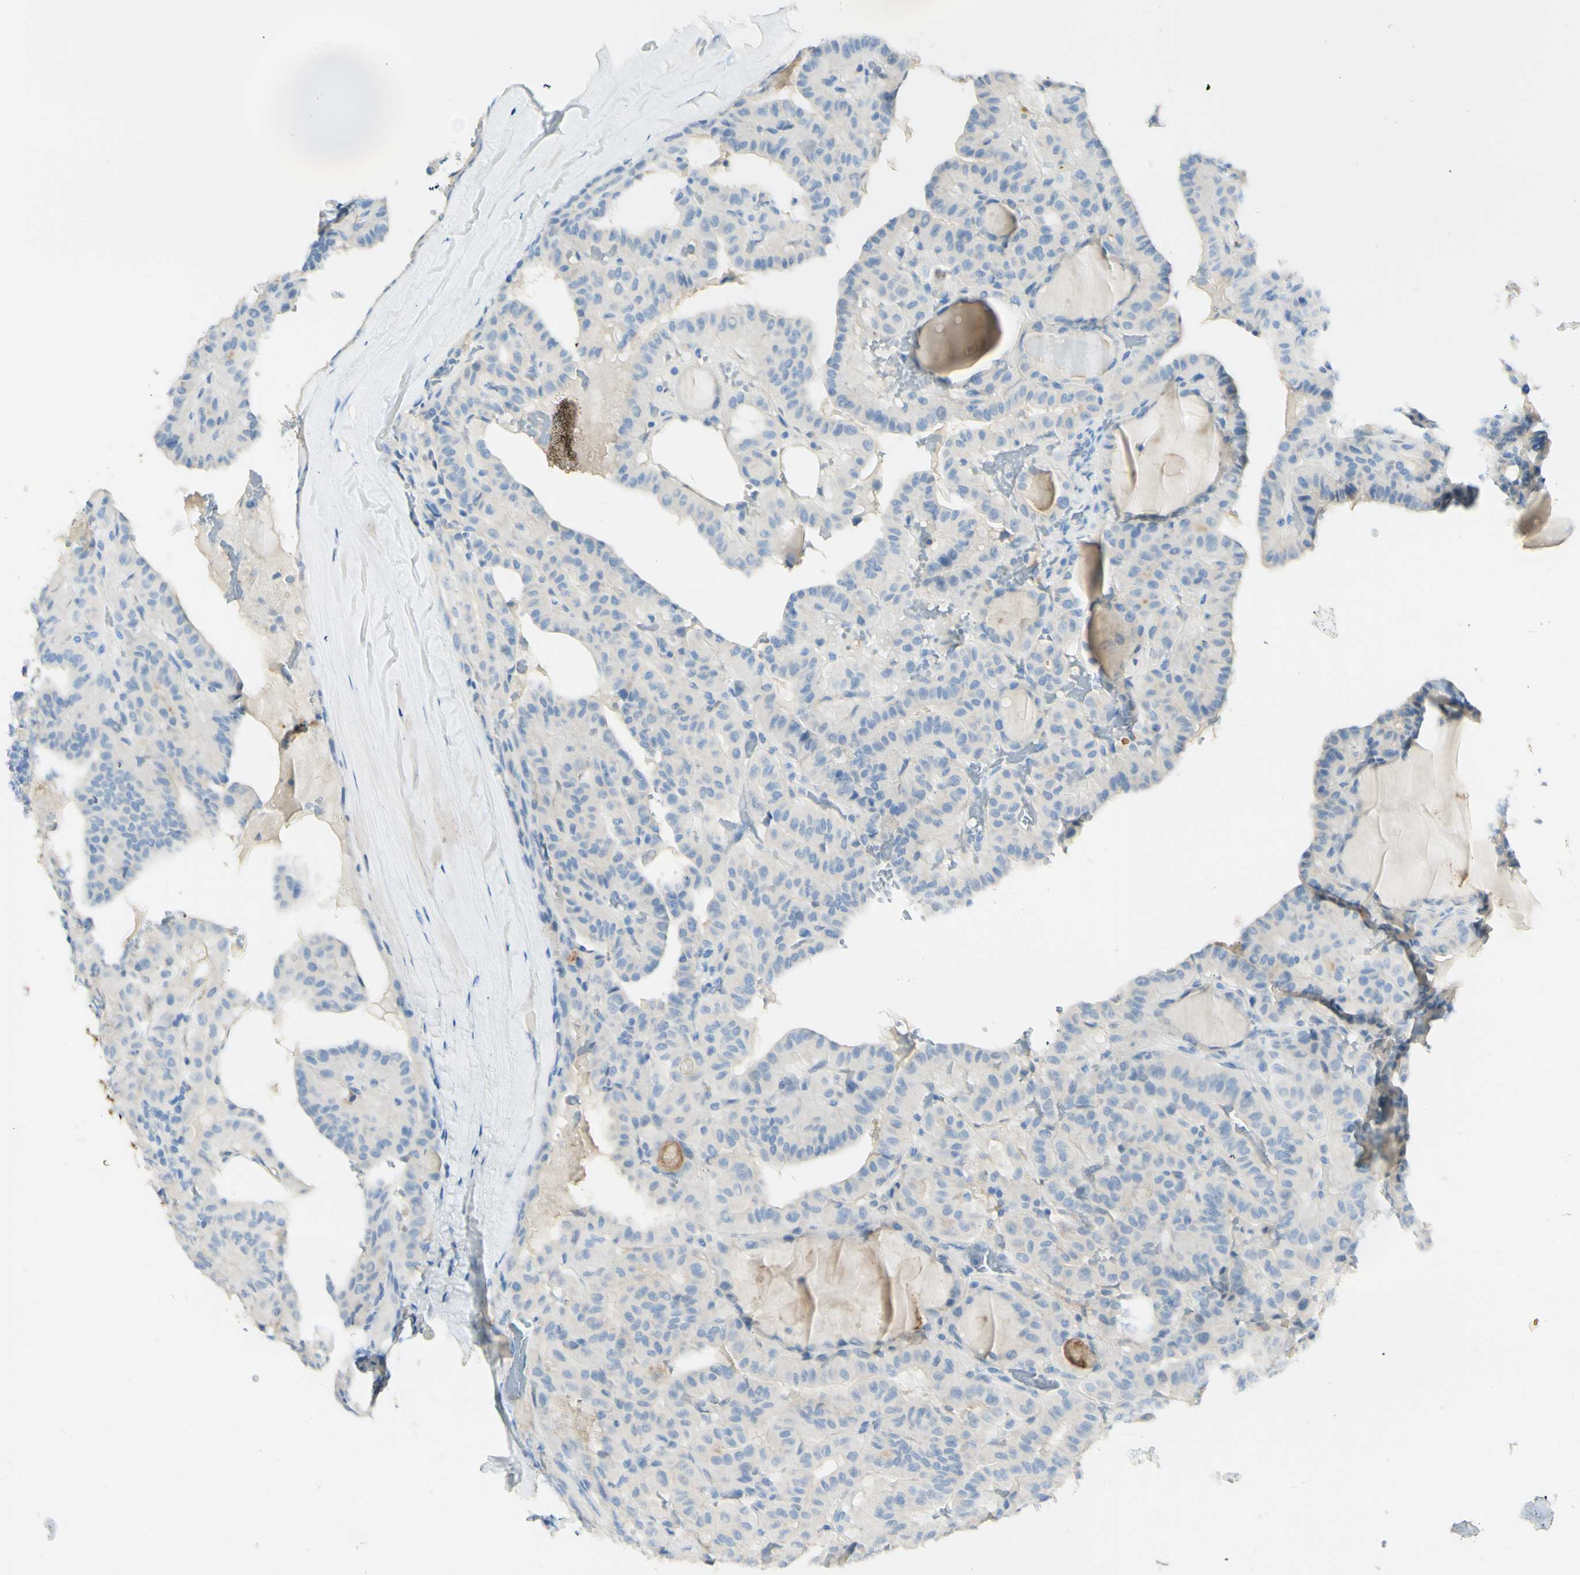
{"staining": {"intensity": "negative", "quantity": "none", "location": "none"}, "tissue": "head and neck cancer", "cell_type": "Tumor cells", "image_type": "cancer", "snomed": [{"axis": "morphology", "description": "Squamous cell carcinoma, NOS"}, {"axis": "topography", "description": "Oral tissue"}, {"axis": "topography", "description": "Head-Neck"}], "caption": "The micrograph shows no staining of tumor cells in squamous cell carcinoma (head and neck).", "gene": "TSPAN1", "patient": {"sex": "female", "age": 50}}